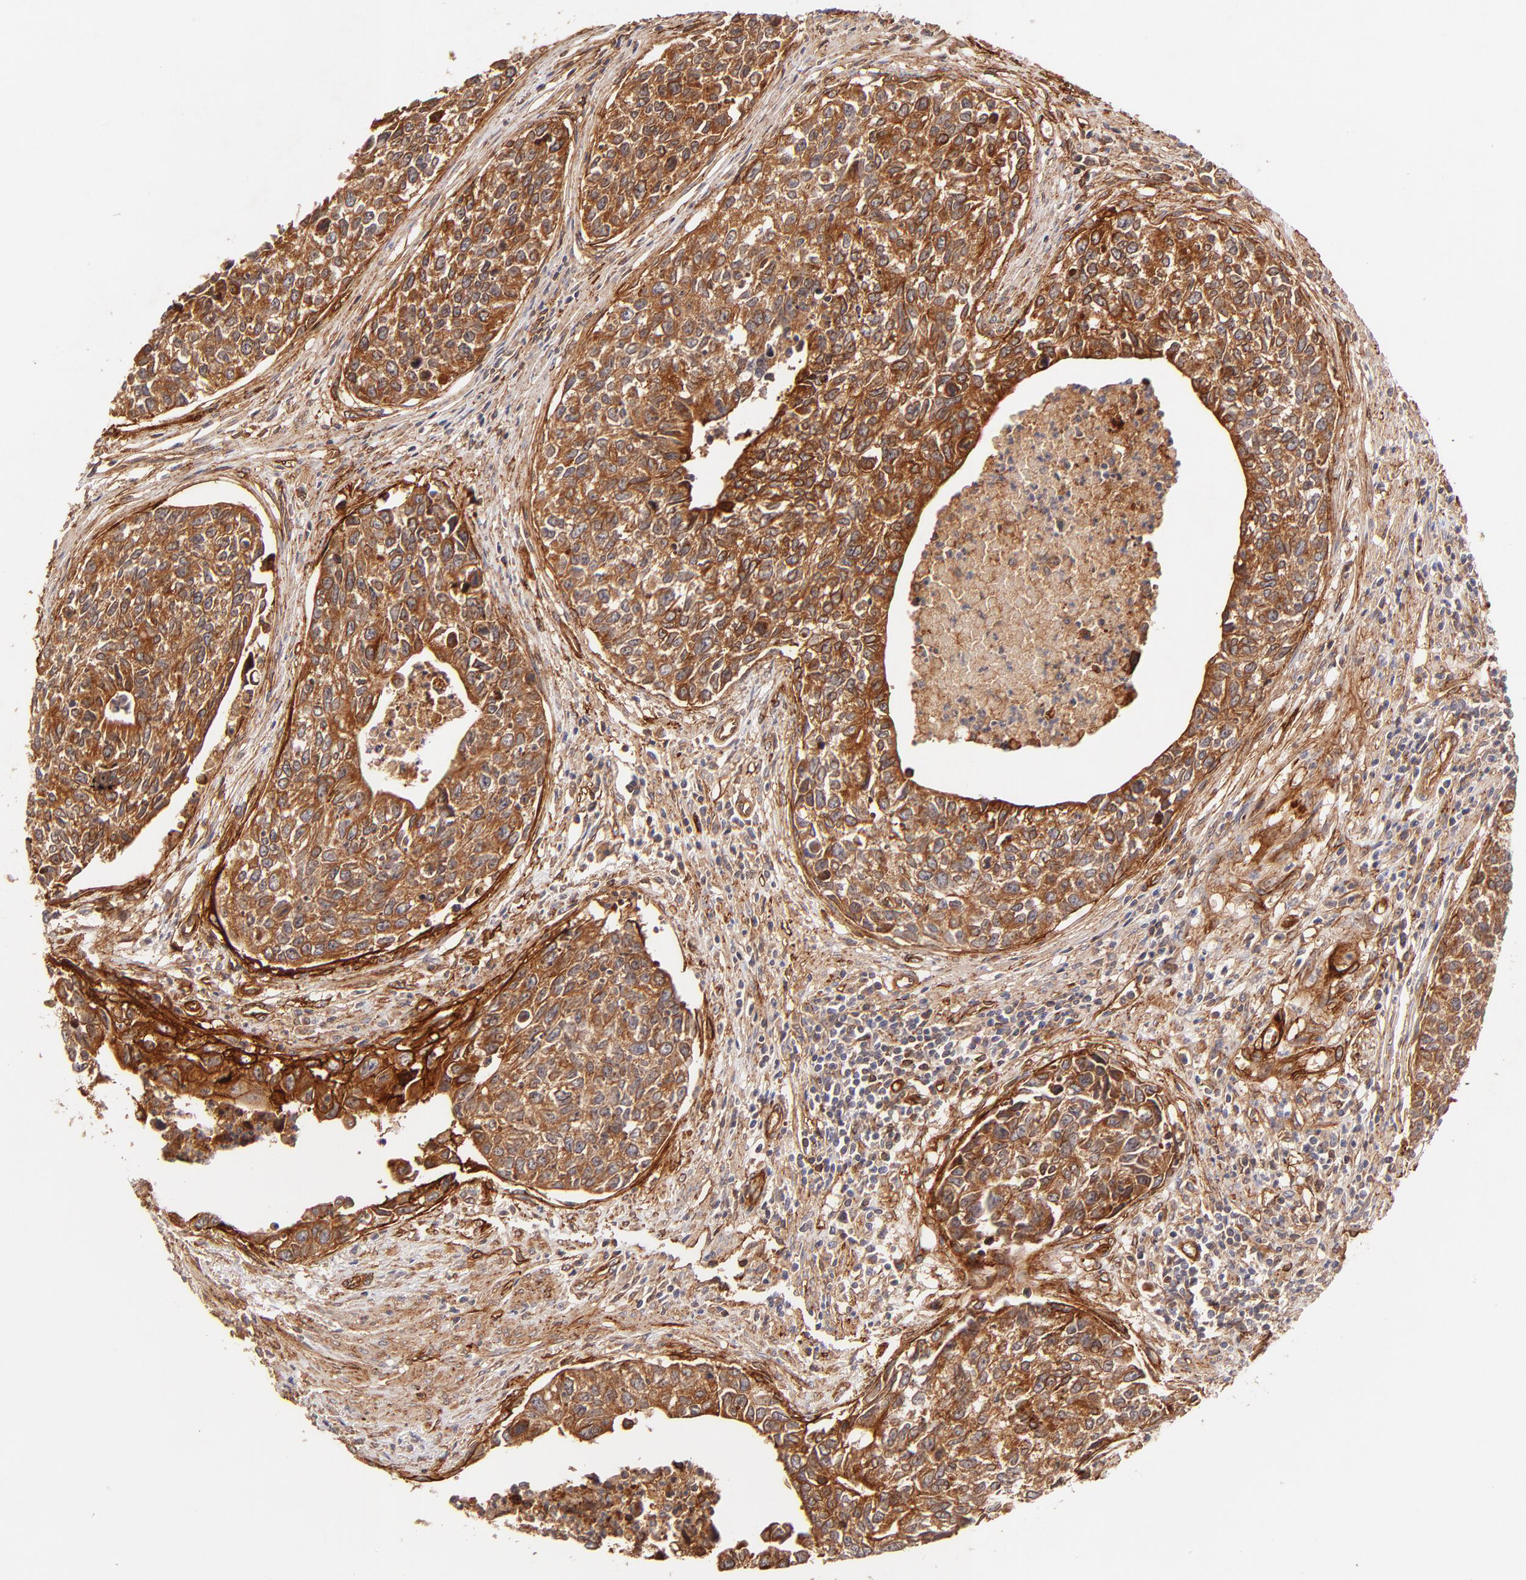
{"staining": {"intensity": "strong", "quantity": ">75%", "location": "cytoplasmic/membranous"}, "tissue": "urothelial cancer", "cell_type": "Tumor cells", "image_type": "cancer", "snomed": [{"axis": "morphology", "description": "Urothelial carcinoma, High grade"}, {"axis": "topography", "description": "Urinary bladder"}], "caption": "Human urothelial cancer stained with a brown dye displays strong cytoplasmic/membranous positive positivity in approximately >75% of tumor cells.", "gene": "ITGB1", "patient": {"sex": "male", "age": 81}}